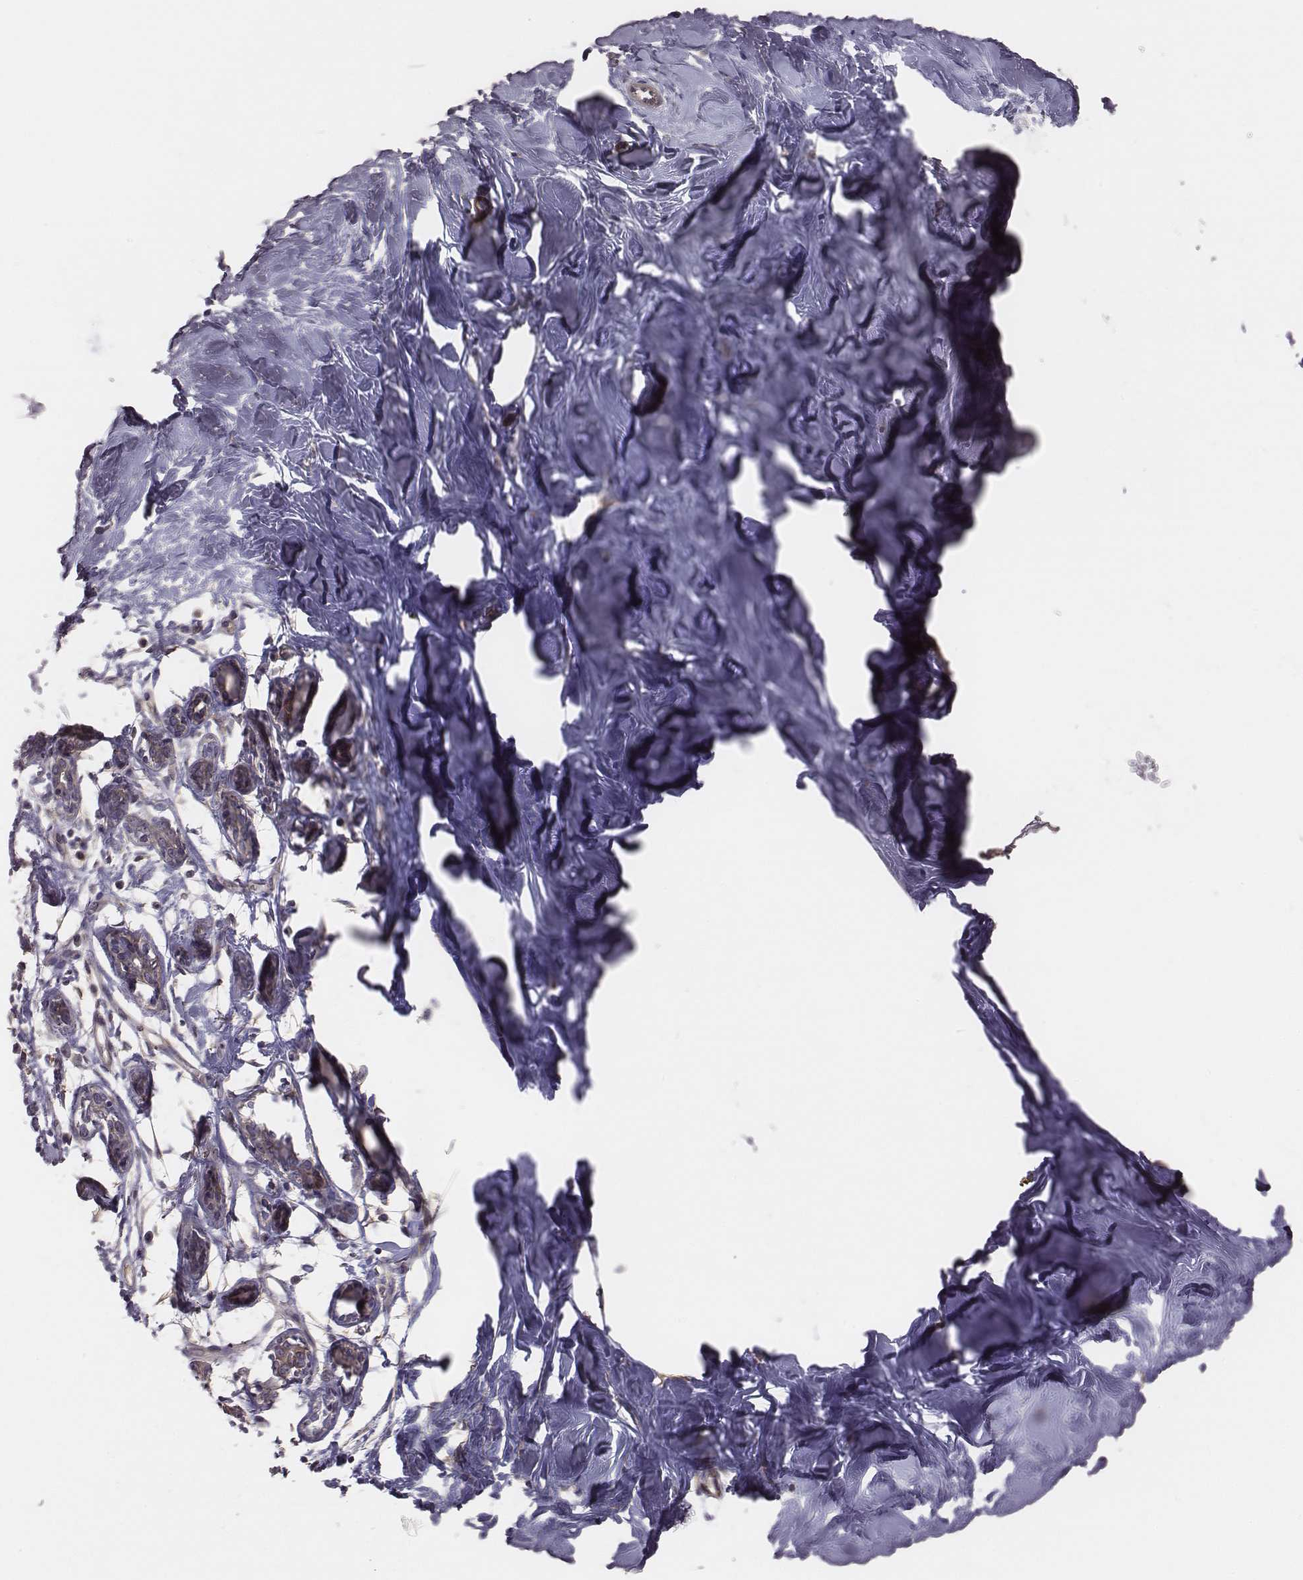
{"staining": {"intensity": "negative", "quantity": "none", "location": "none"}, "tissue": "breast", "cell_type": "Adipocytes", "image_type": "normal", "snomed": [{"axis": "morphology", "description": "Normal tissue, NOS"}, {"axis": "topography", "description": "Breast"}], "caption": "Micrograph shows no protein positivity in adipocytes of benign breast.", "gene": "SCARF1", "patient": {"sex": "female", "age": 27}}